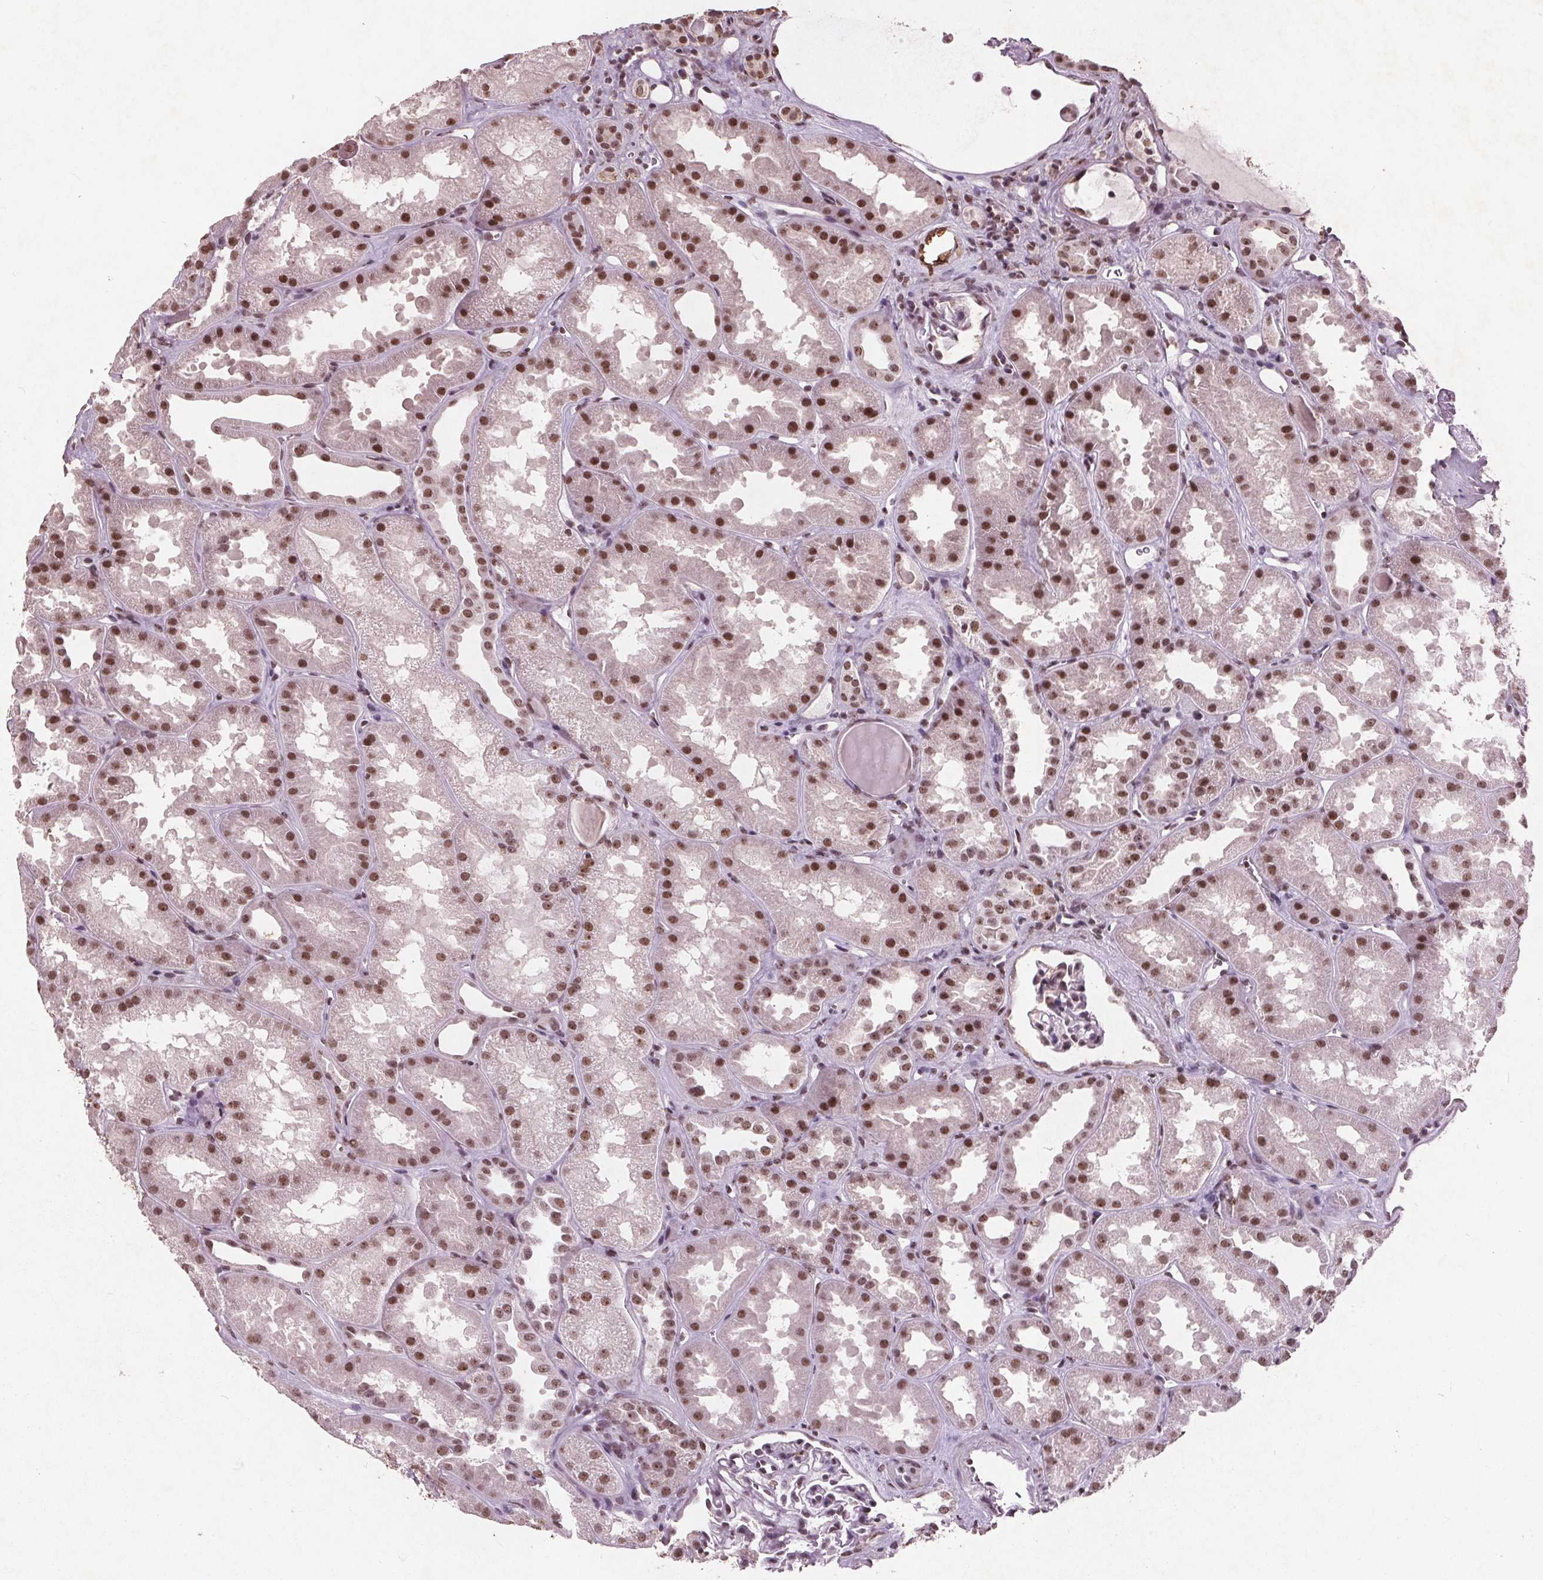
{"staining": {"intensity": "moderate", "quantity": ">75%", "location": "nuclear"}, "tissue": "kidney", "cell_type": "Cells in glomeruli", "image_type": "normal", "snomed": [{"axis": "morphology", "description": "Normal tissue, NOS"}, {"axis": "topography", "description": "Kidney"}], "caption": "Kidney stained for a protein (brown) exhibits moderate nuclear positive staining in about >75% of cells in glomeruli.", "gene": "RPS6KA2", "patient": {"sex": "male", "age": 61}}